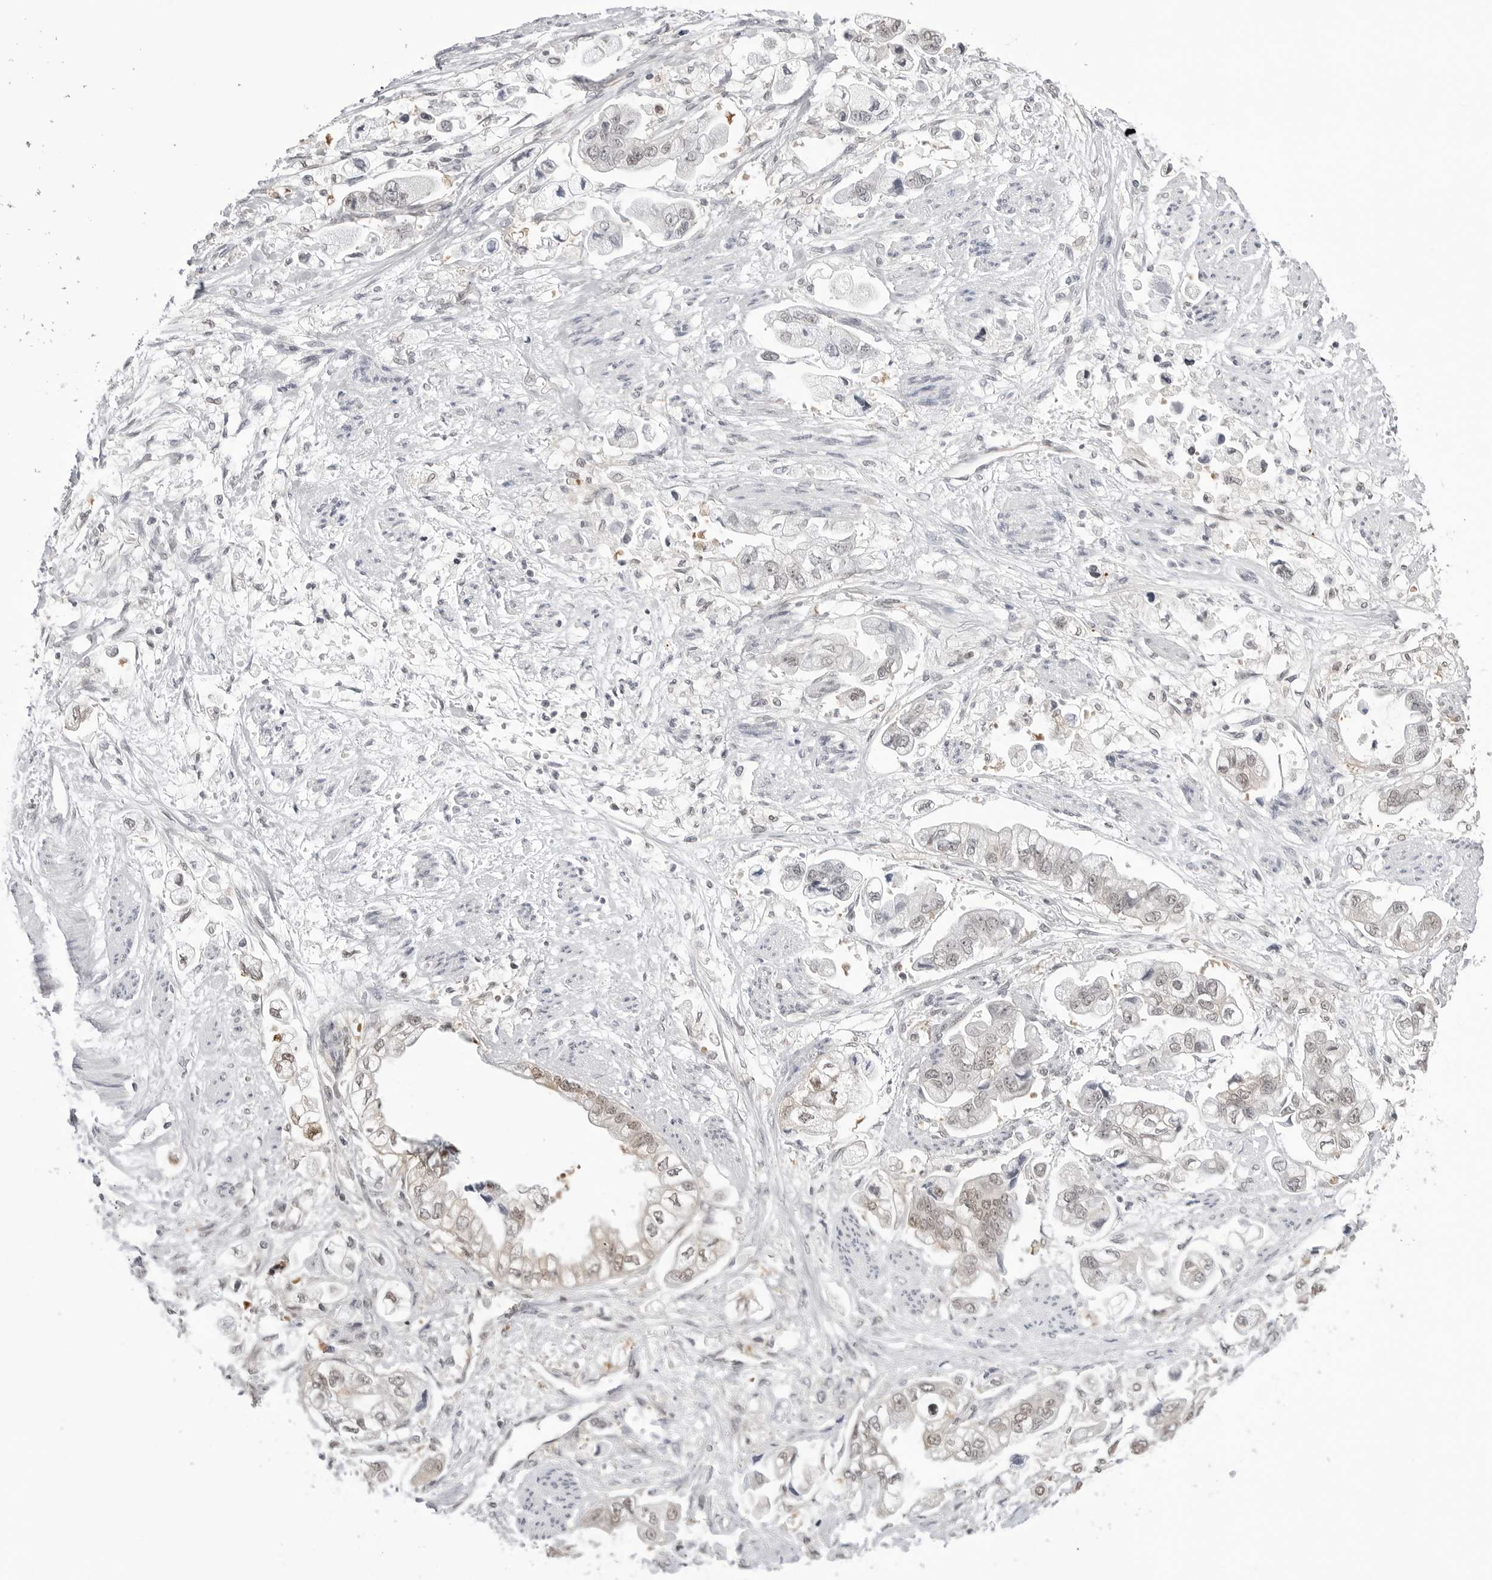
{"staining": {"intensity": "weak", "quantity": "<25%", "location": "cytoplasmic/membranous,nuclear"}, "tissue": "stomach cancer", "cell_type": "Tumor cells", "image_type": "cancer", "snomed": [{"axis": "morphology", "description": "Adenocarcinoma, NOS"}, {"axis": "topography", "description": "Stomach"}], "caption": "High magnification brightfield microscopy of stomach adenocarcinoma stained with DAB (3,3'-diaminobenzidine) (brown) and counterstained with hematoxylin (blue): tumor cells show no significant staining.", "gene": "YWHAG", "patient": {"sex": "male", "age": 62}}